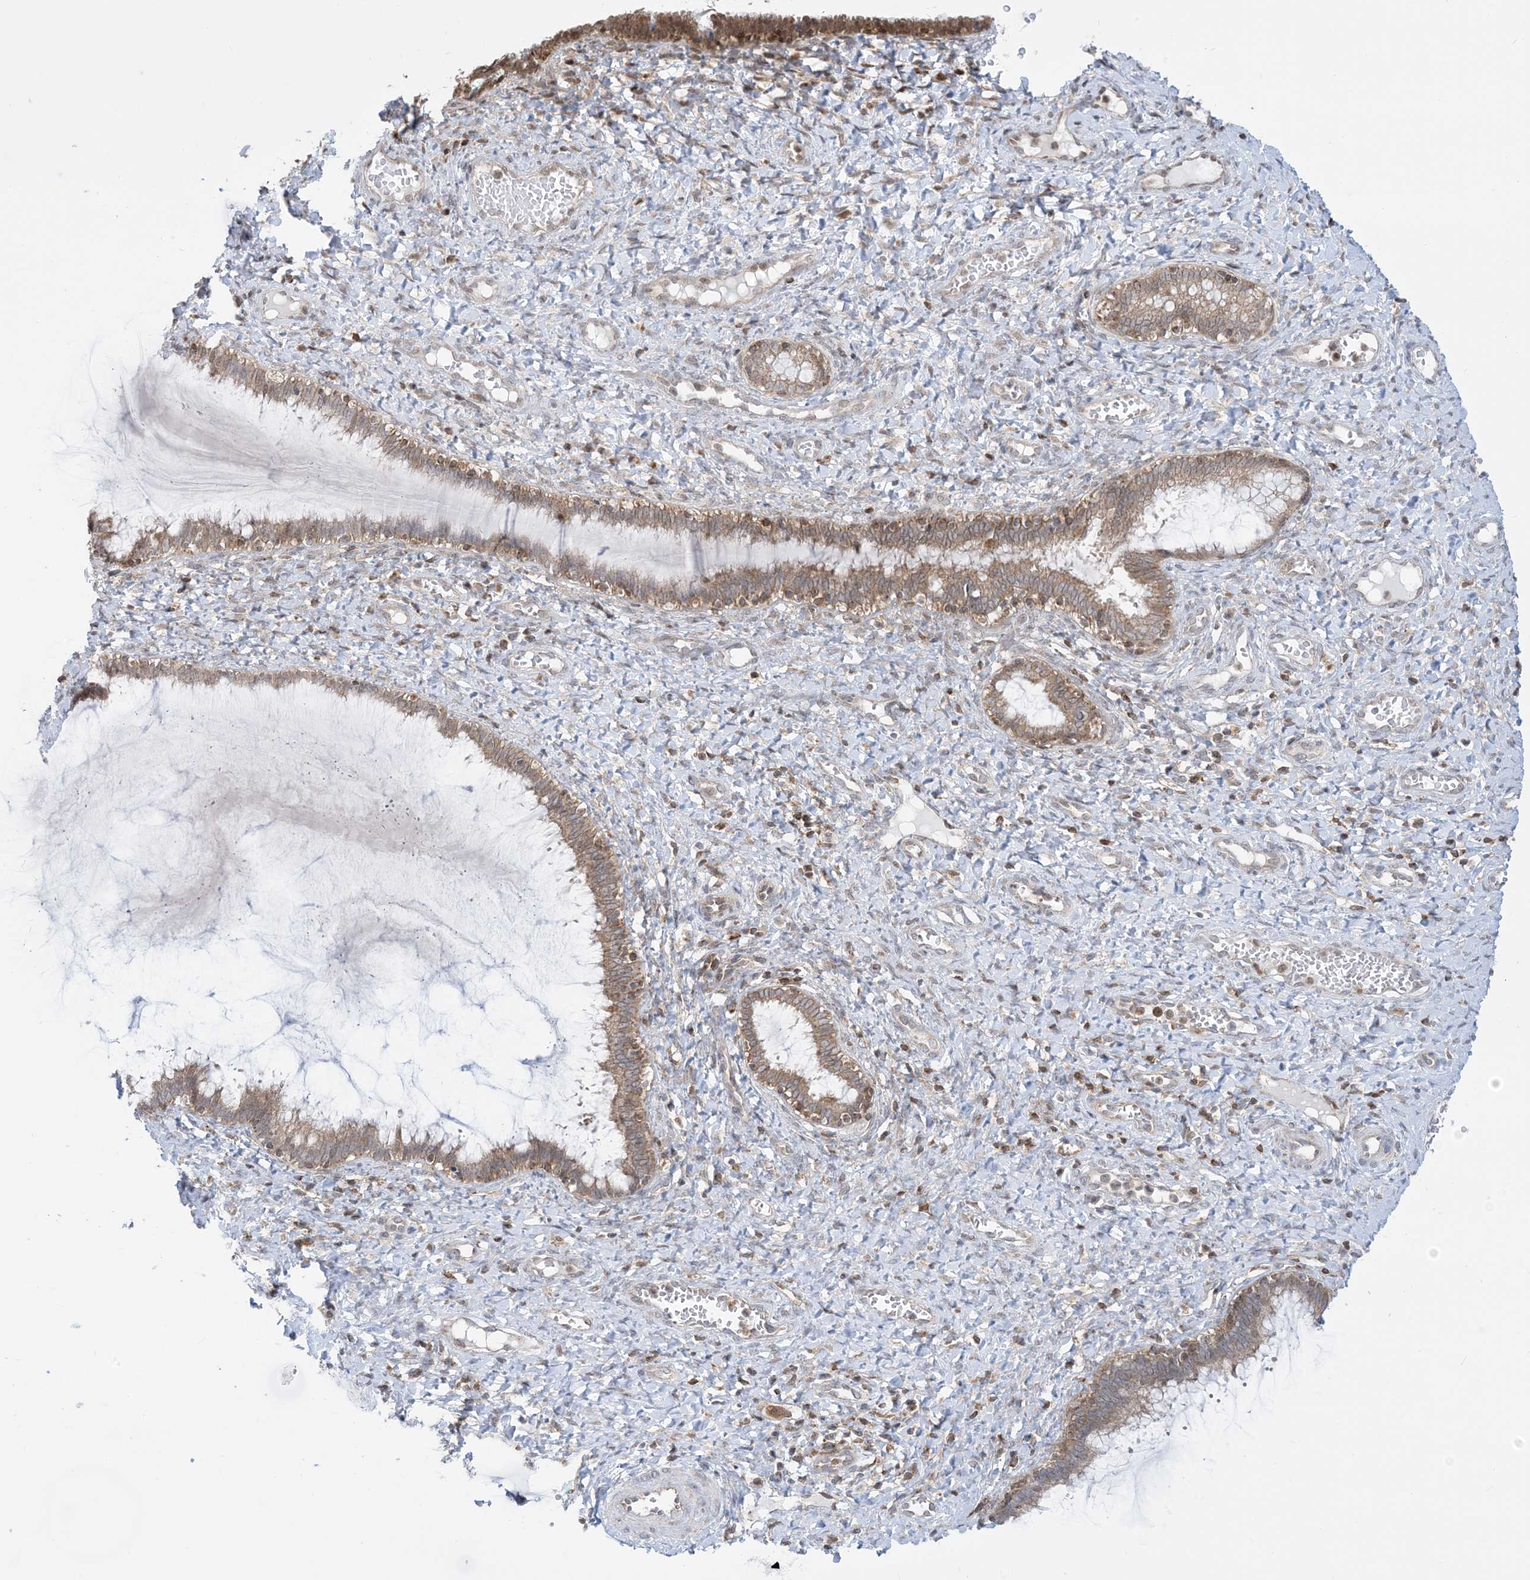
{"staining": {"intensity": "moderate", "quantity": "25%-75%", "location": "cytoplasmic/membranous"}, "tissue": "cervix", "cell_type": "Glandular cells", "image_type": "normal", "snomed": [{"axis": "morphology", "description": "Normal tissue, NOS"}, {"axis": "morphology", "description": "Adenocarcinoma, NOS"}, {"axis": "topography", "description": "Cervix"}], "caption": "The histopathology image demonstrates immunohistochemical staining of normal cervix. There is moderate cytoplasmic/membranous staining is identified in about 25%-75% of glandular cells.", "gene": "CASP4", "patient": {"sex": "female", "age": 29}}